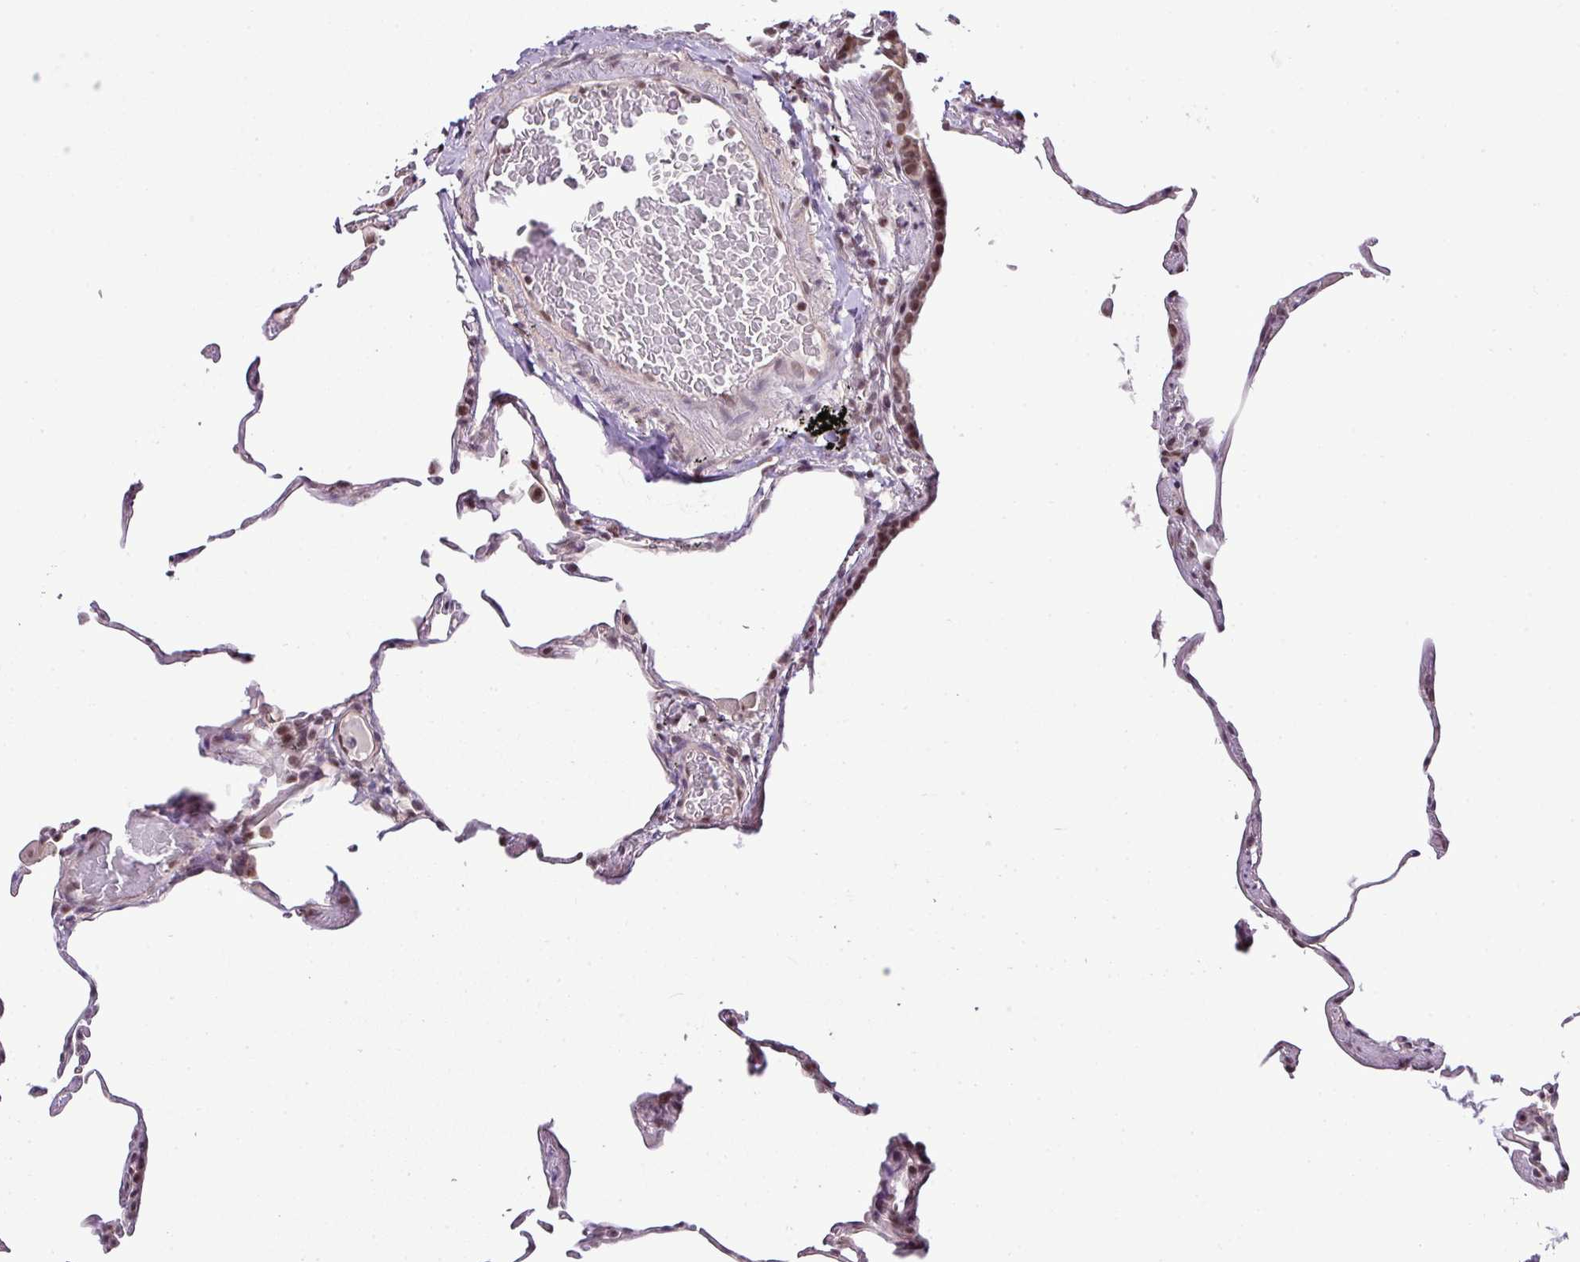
{"staining": {"intensity": "moderate", "quantity": "<25%", "location": "nuclear"}, "tissue": "lung", "cell_type": "Alveolar cells", "image_type": "normal", "snomed": [{"axis": "morphology", "description": "Normal tissue, NOS"}, {"axis": "topography", "description": "Lung"}], "caption": "Unremarkable lung reveals moderate nuclear expression in approximately <25% of alveolar cells, visualized by immunohistochemistry.", "gene": "PGAP4", "patient": {"sex": "female", "age": 57}}